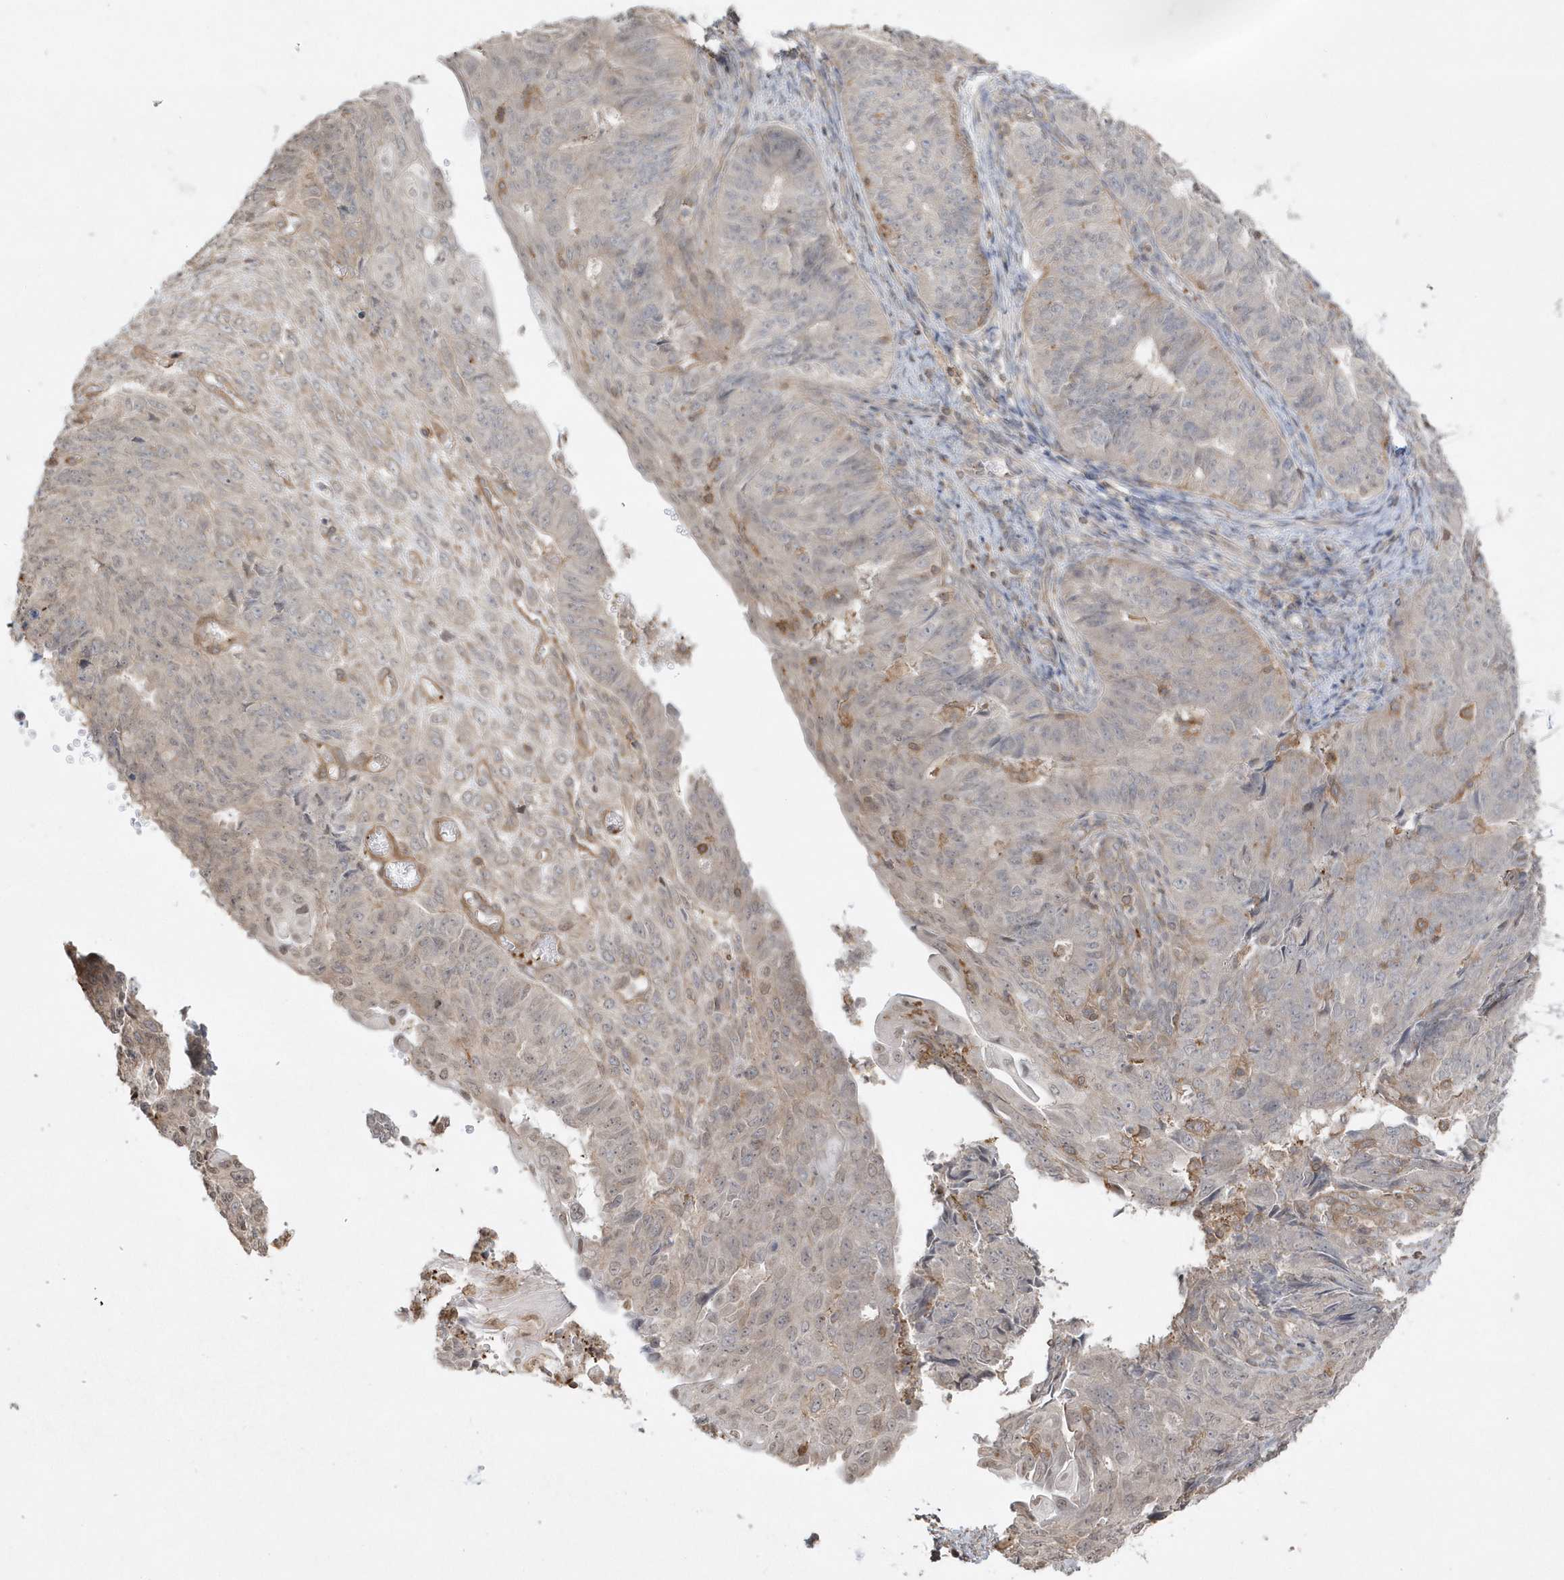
{"staining": {"intensity": "negative", "quantity": "none", "location": "none"}, "tissue": "endometrial cancer", "cell_type": "Tumor cells", "image_type": "cancer", "snomed": [{"axis": "morphology", "description": "Adenocarcinoma, NOS"}, {"axis": "topography", "description": "Endometrium"}], "caption": "Immunohistochemistry (IHC) image of neoplastic tissue: human endometrial cancer (adenocarcinoma) stained with DAB (3,3'-diaminobenzidine) displays no significant protein staining in tumor cells. The staining was performed using DAB to visualize the protein expression in brown, while the nuclei were stained in blue with hematoxylin (Magnification: 20x).", "gene": "BSN", "patient": {"sex": "female", "age": 32}}